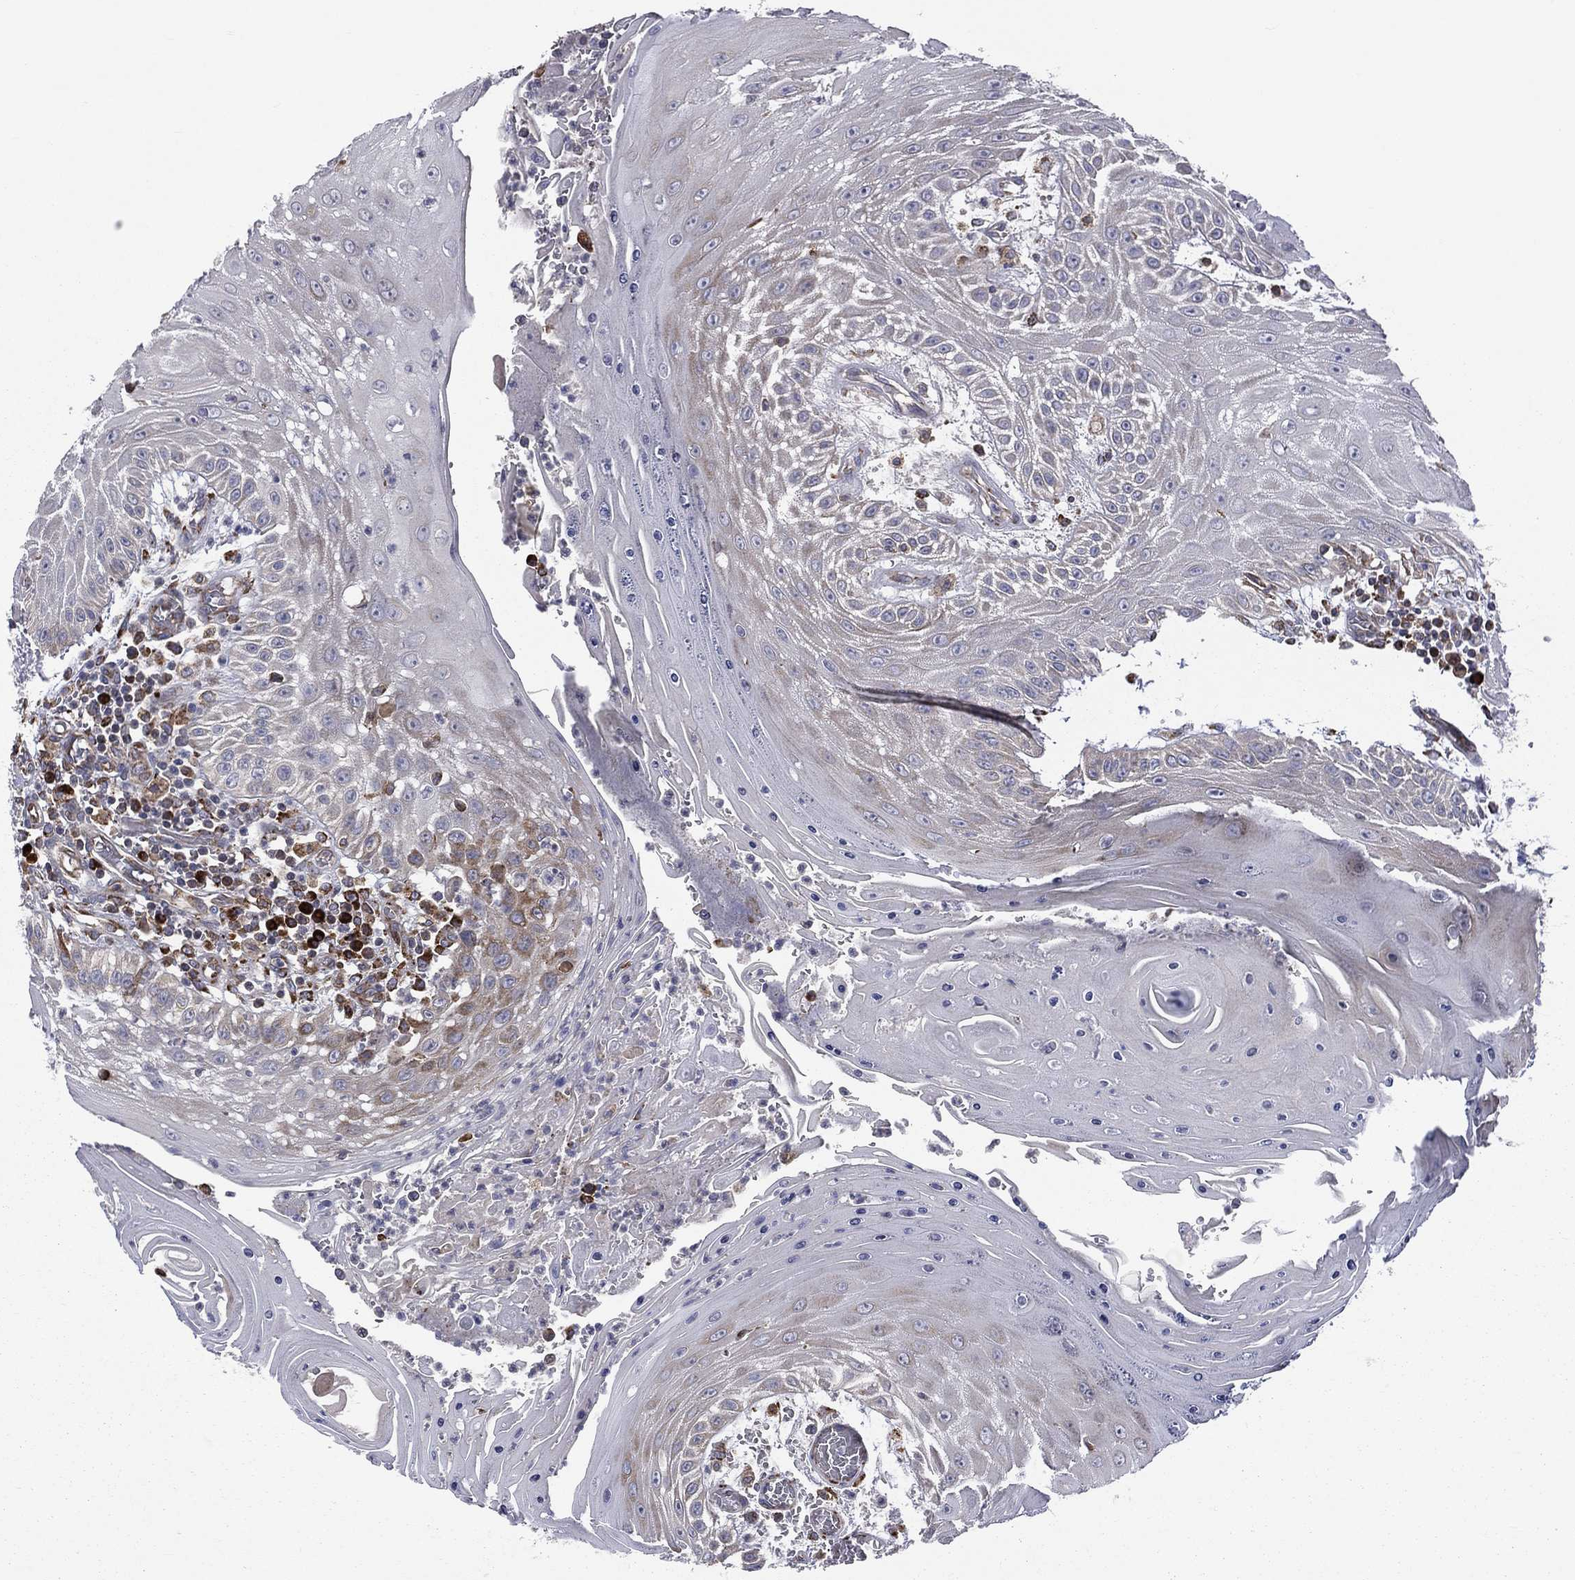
{"staining": {"intensity": "weak", "quantity": "<25%", "location": "cytoplasmic/membranous"}, "tissue": "head and neck cancer", "cell_type": "Tumor cells", "image_type": "cancer", "snomed": [{"axis": "morphology", "description": "Squamous cell carcinoma, NOS"}, {"axis": "topography", "description": "Oral tissue"}, {"axis": "topography", "description": "Head-Neck"}], "caption": "Immunohistochemistry of head and neck squamous cell carcinoma exhibits no staining in tumor cells.", "gene": "C20orf96", "patient": {"sex": "male", "age": 58}}